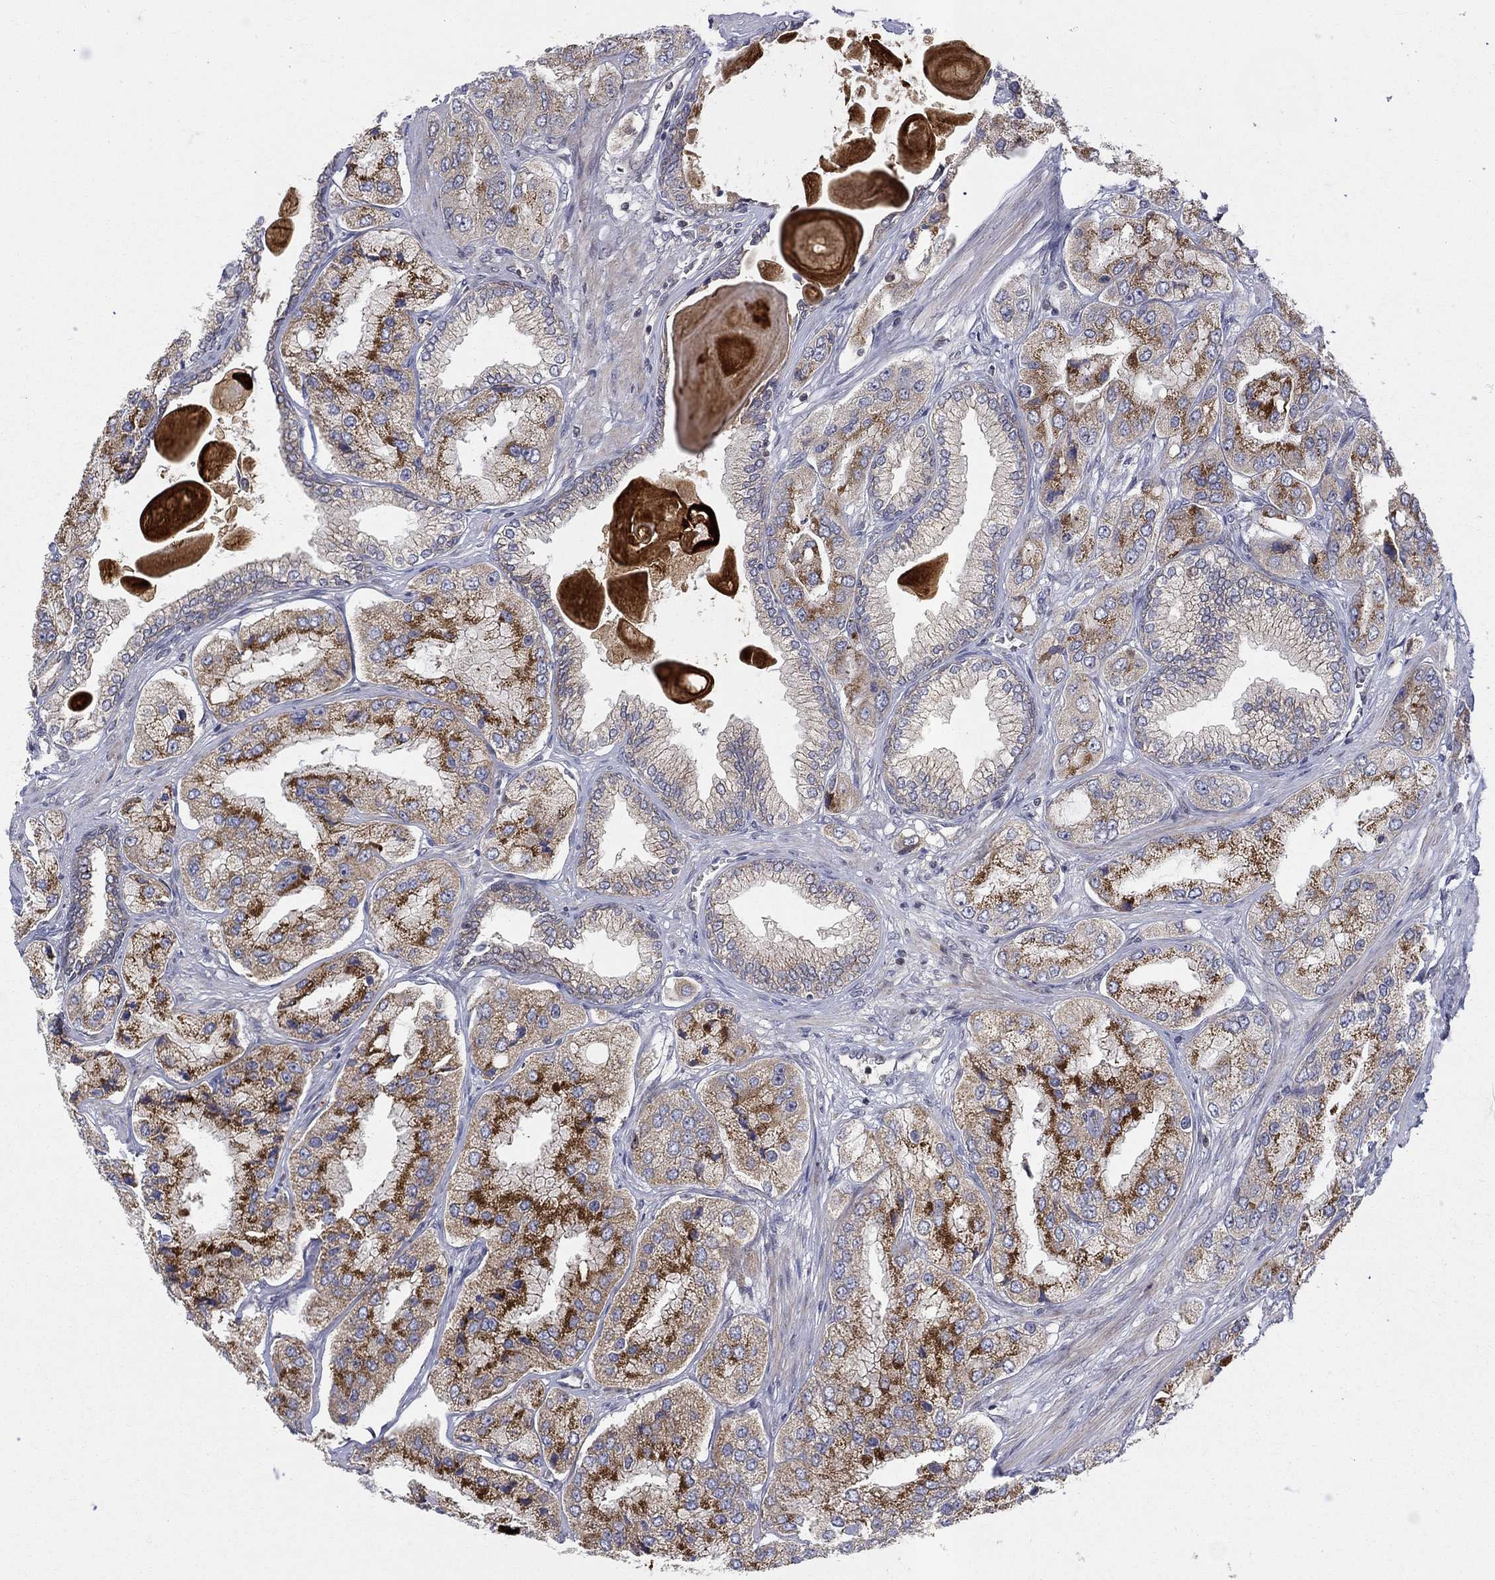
{"staining": {"intensity": "strong", "quantity": "25%-75%", "location": "cytoplasmic/membranous"}, "tissue": "prostate cancer", "cell_type": "Tumor cells", "image_type": "cancer", "snomed": [{"axis": "morphology", "description": "Adenocarcinoma, Low grade"}, {"axis": "topography", "description": "Prostate"}], "caption": "An immunohistochemistry micrograph of neoplastic tissue is shown. Protein staining in brown labels strong cytoplasmic/membranous positivity in prostate cancer (low-grade adenocarcinoma) within tumor cells.", "gene": "WDR19", "patient": {"sex": "male", "age": 69}}